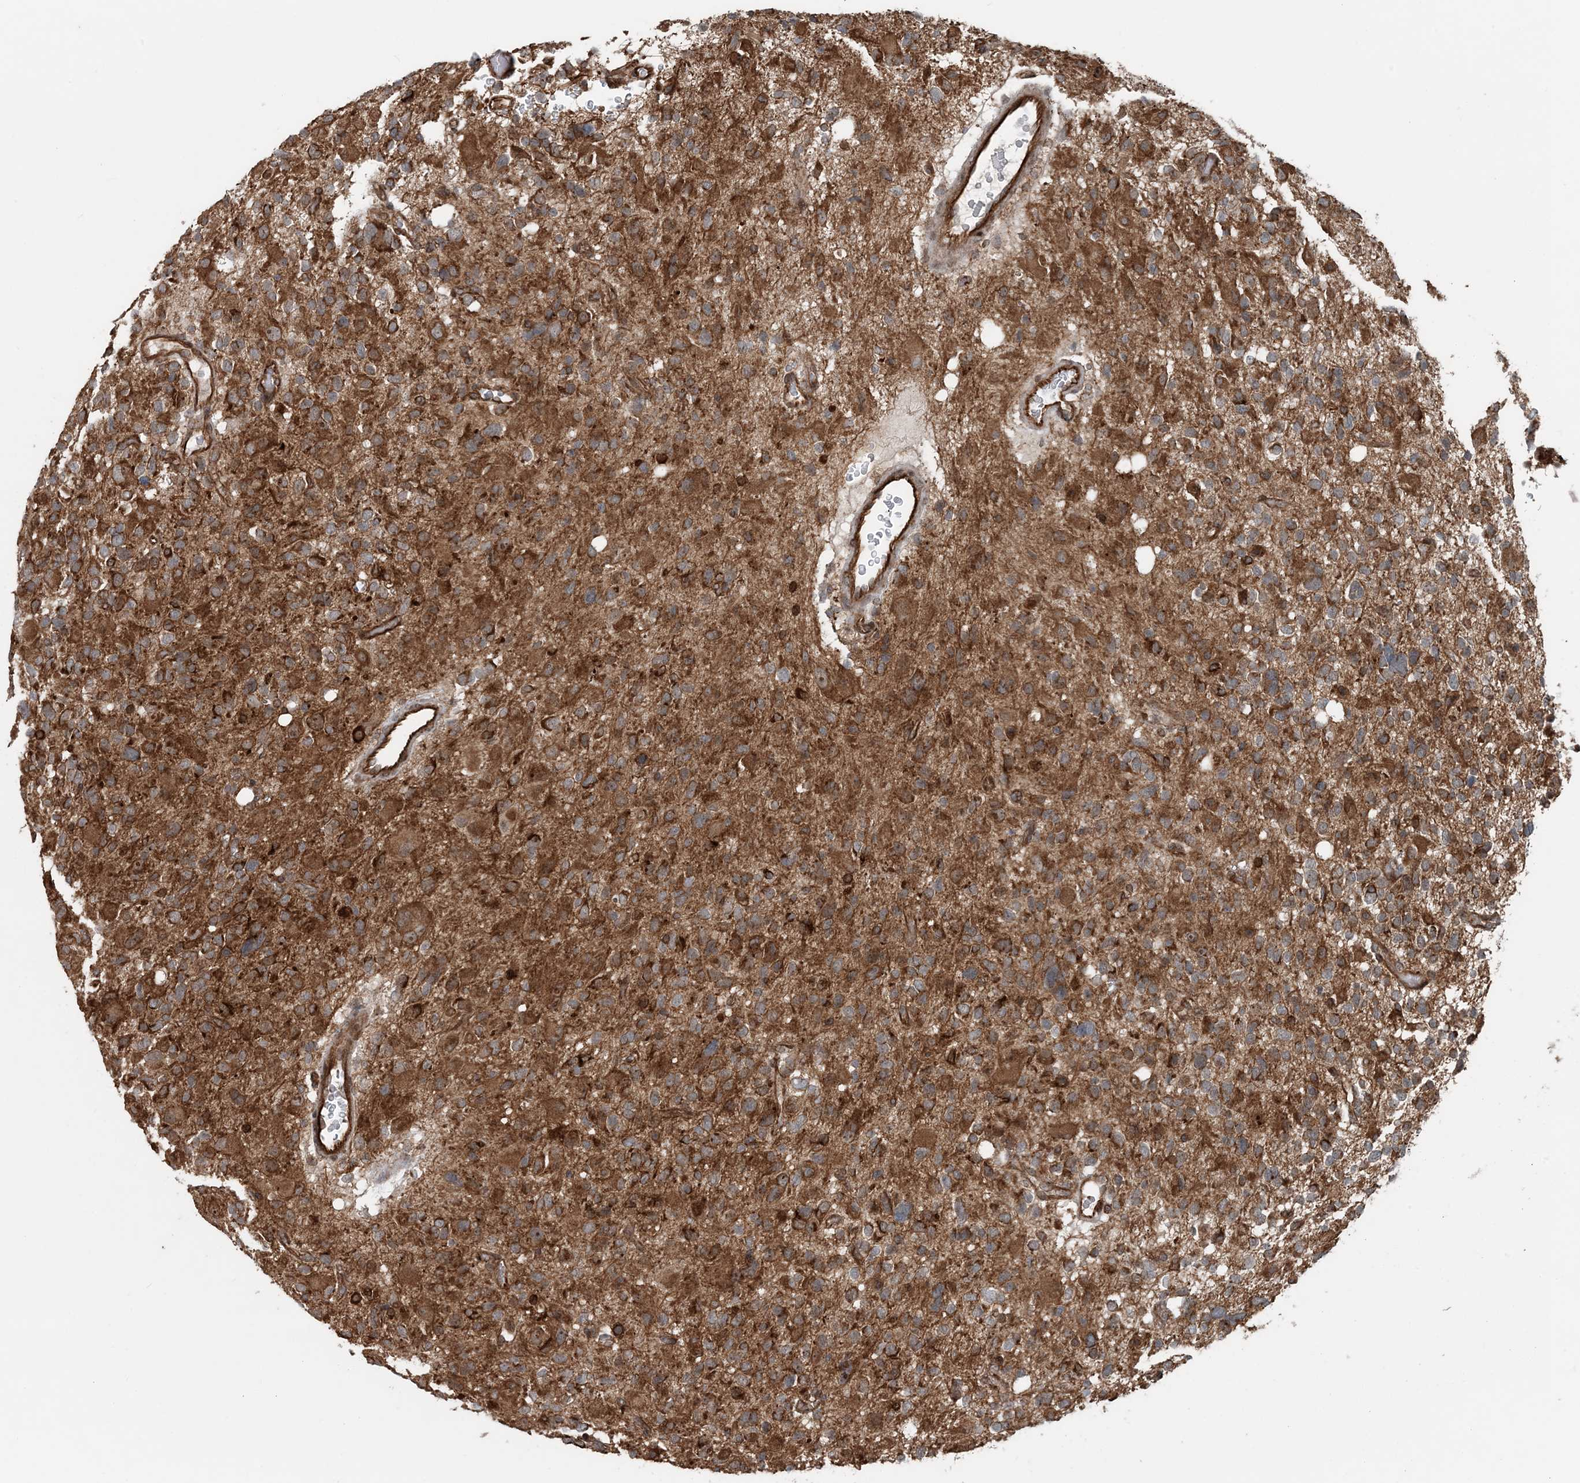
{"staining": {"intensity": "moderate", "quantity": ">75%", "location": "cytoplasmic/membranous"}, "tissue": "glioma", "cell_type": "Tumor cells", "image_type": "cancer", "snomed": [{"axis": "morphology", "description": "Glioma, malignant, High grade"}, {"axis": "topography", "description": "Brain"}], "caption": "Immunohistochemical staining of human high-grade glioma (malignant) reveals medium levels of moderate cytoplasmic/membranous staining in approximately >75% of tumor cells.", "gene": "EDEM2", "patient": {"sex": "male", "age": 48}}